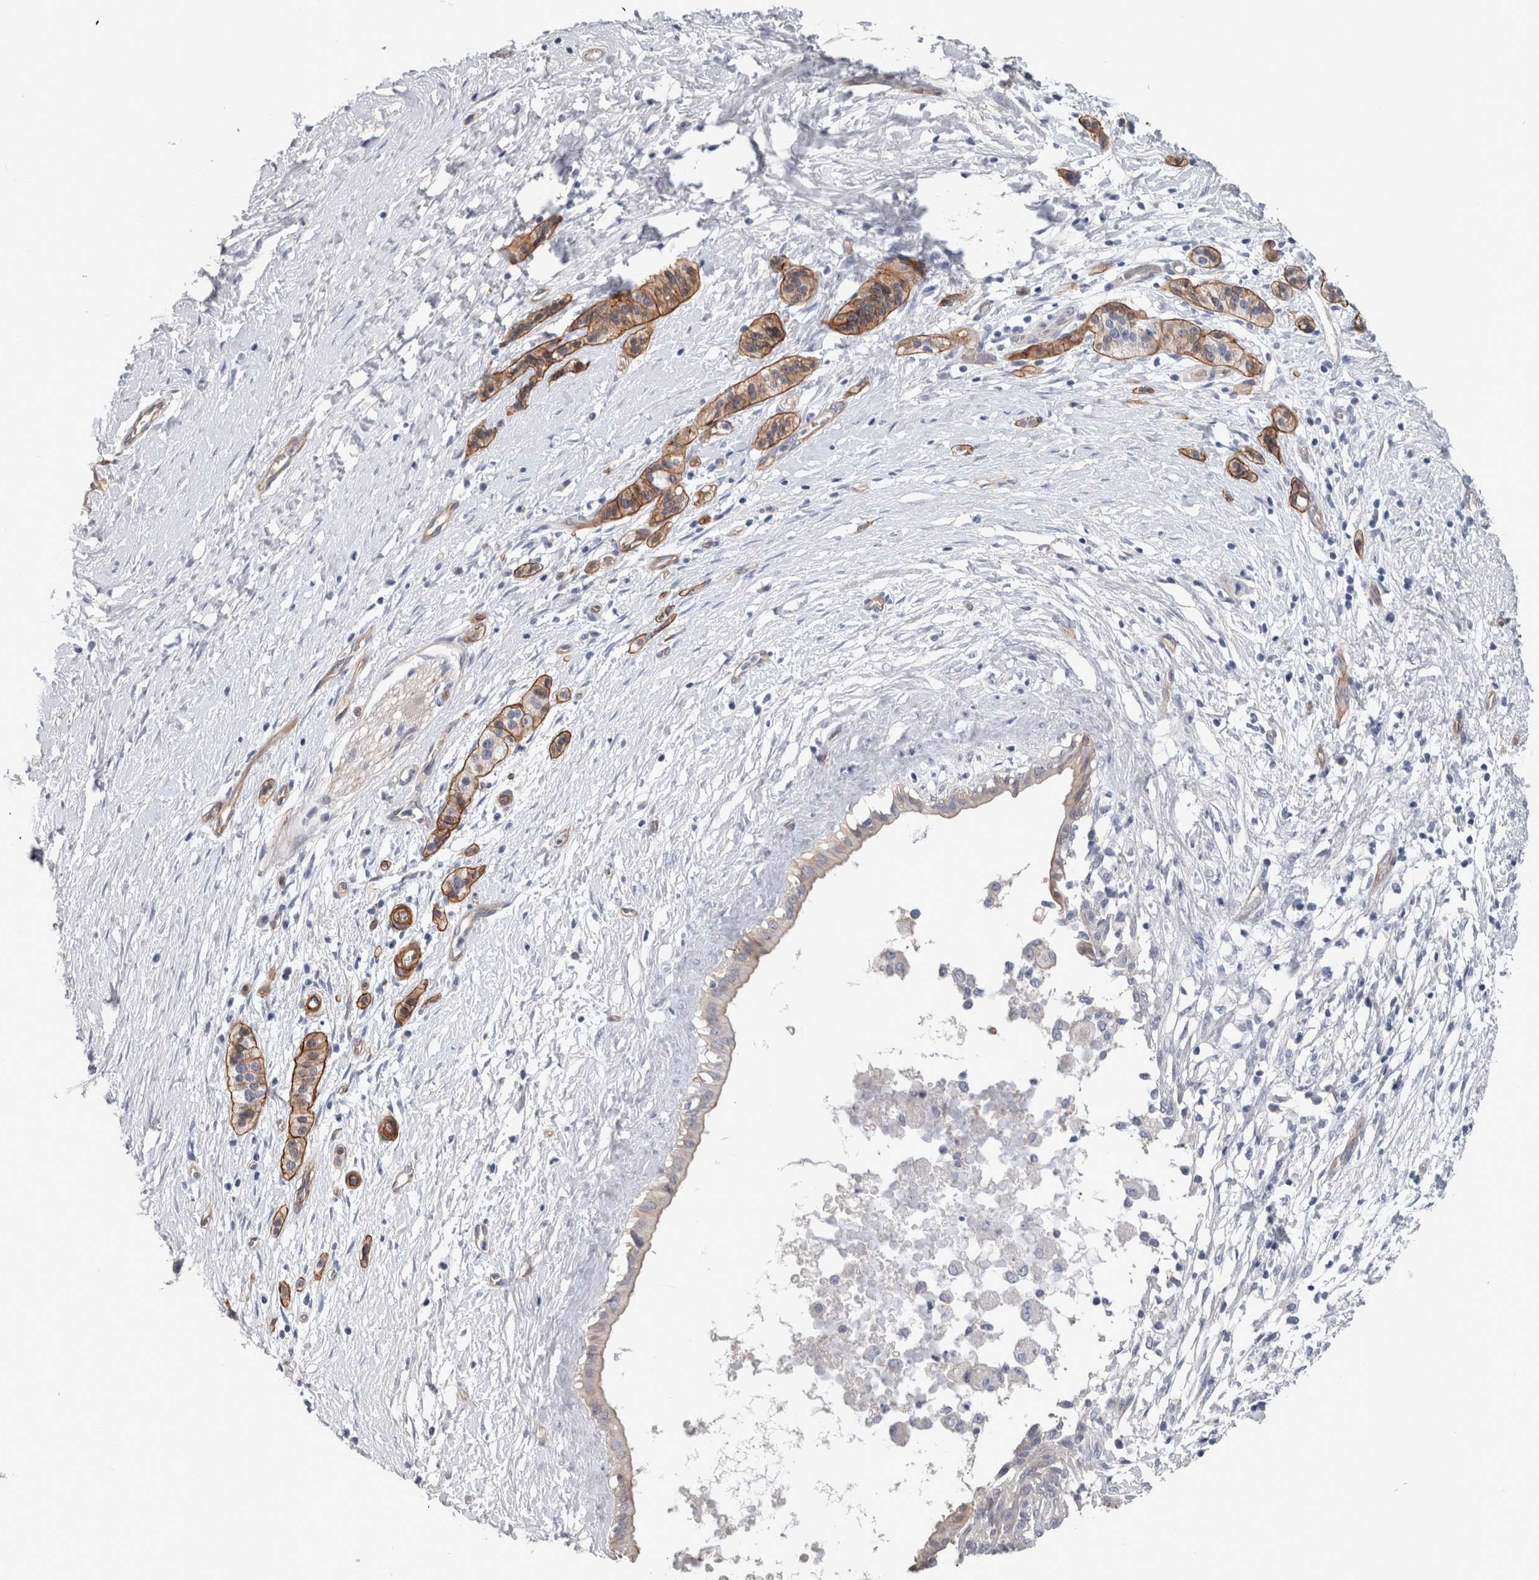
{"staining": {"intensity": "moderate", "quantity": ">75%", "location": "cytoplasmic/membranous"}, "tissue": "pancreatic cancer", "cell_type": "Tumor cells", "image_type": "cancer", "snomed": [{"axis": "morphology", "description": "Adenocarcinoma, NOS"}, {"axis": "topography", "description": "Pancreas"}], "caption": "Pancreatic cancer tissue exhibits moderate cytoplasmic/membranous staining in about >75% of tumor cells The staining was performed using DAB to visualize the protein expression in brown, while the nuclei were stained in blue with hematoxylin (Magnification: 20x).", "gene": "BCAM", "patient": {"sex": "male", "age": 50}}